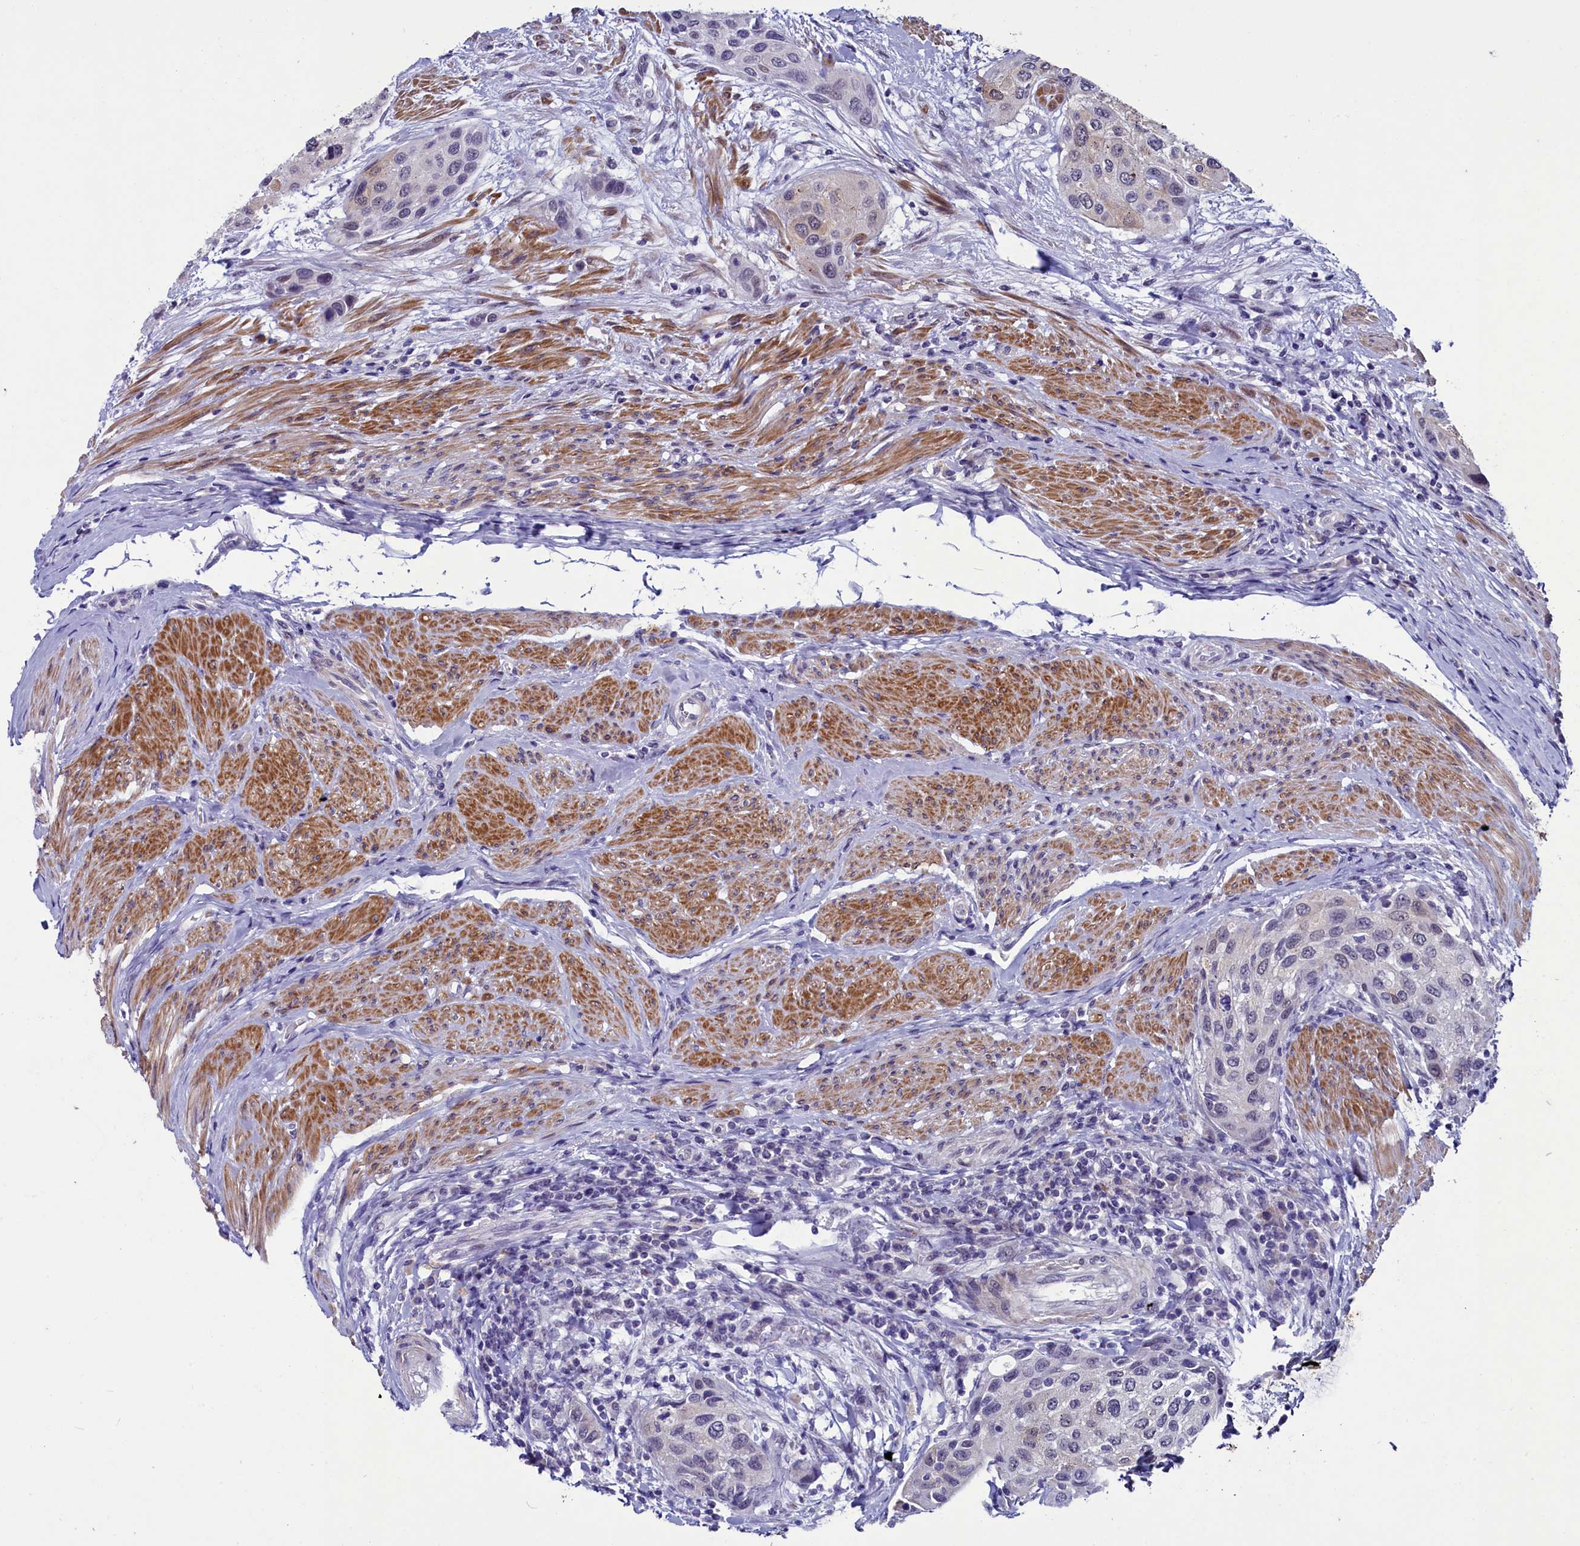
{"staining": {"intensity": "moderate", "quantity": "<25%", "location": "cytoplasmic/membranous"}, "tissue": "urothelial cancer", "cell_type": "Tumor cells", "image_type": "cancer", "snomed": [{"axis": "morphology", "description": "Normal tissue, NOS"}, {"axis": "morphology", "description": "Urothelial carcinoma, High grade"}, {"axis": "topography", "description": "Vascular tissue"}, {"axis": "topography", "description": "Urinary bladder"}], "caption": "The immunohistochemical stain labels moderate cytoplasmic/membranous positivity in tumor cells of urothelial cancer tissue. (Stains: DAB (3,3'-diaminobenzidine) in brown, nuclei in blue, Microscopy: brightfield microscopy at high magnification).", "gene": "SCD5", "patient": {"sex": "female", "age": 56}}